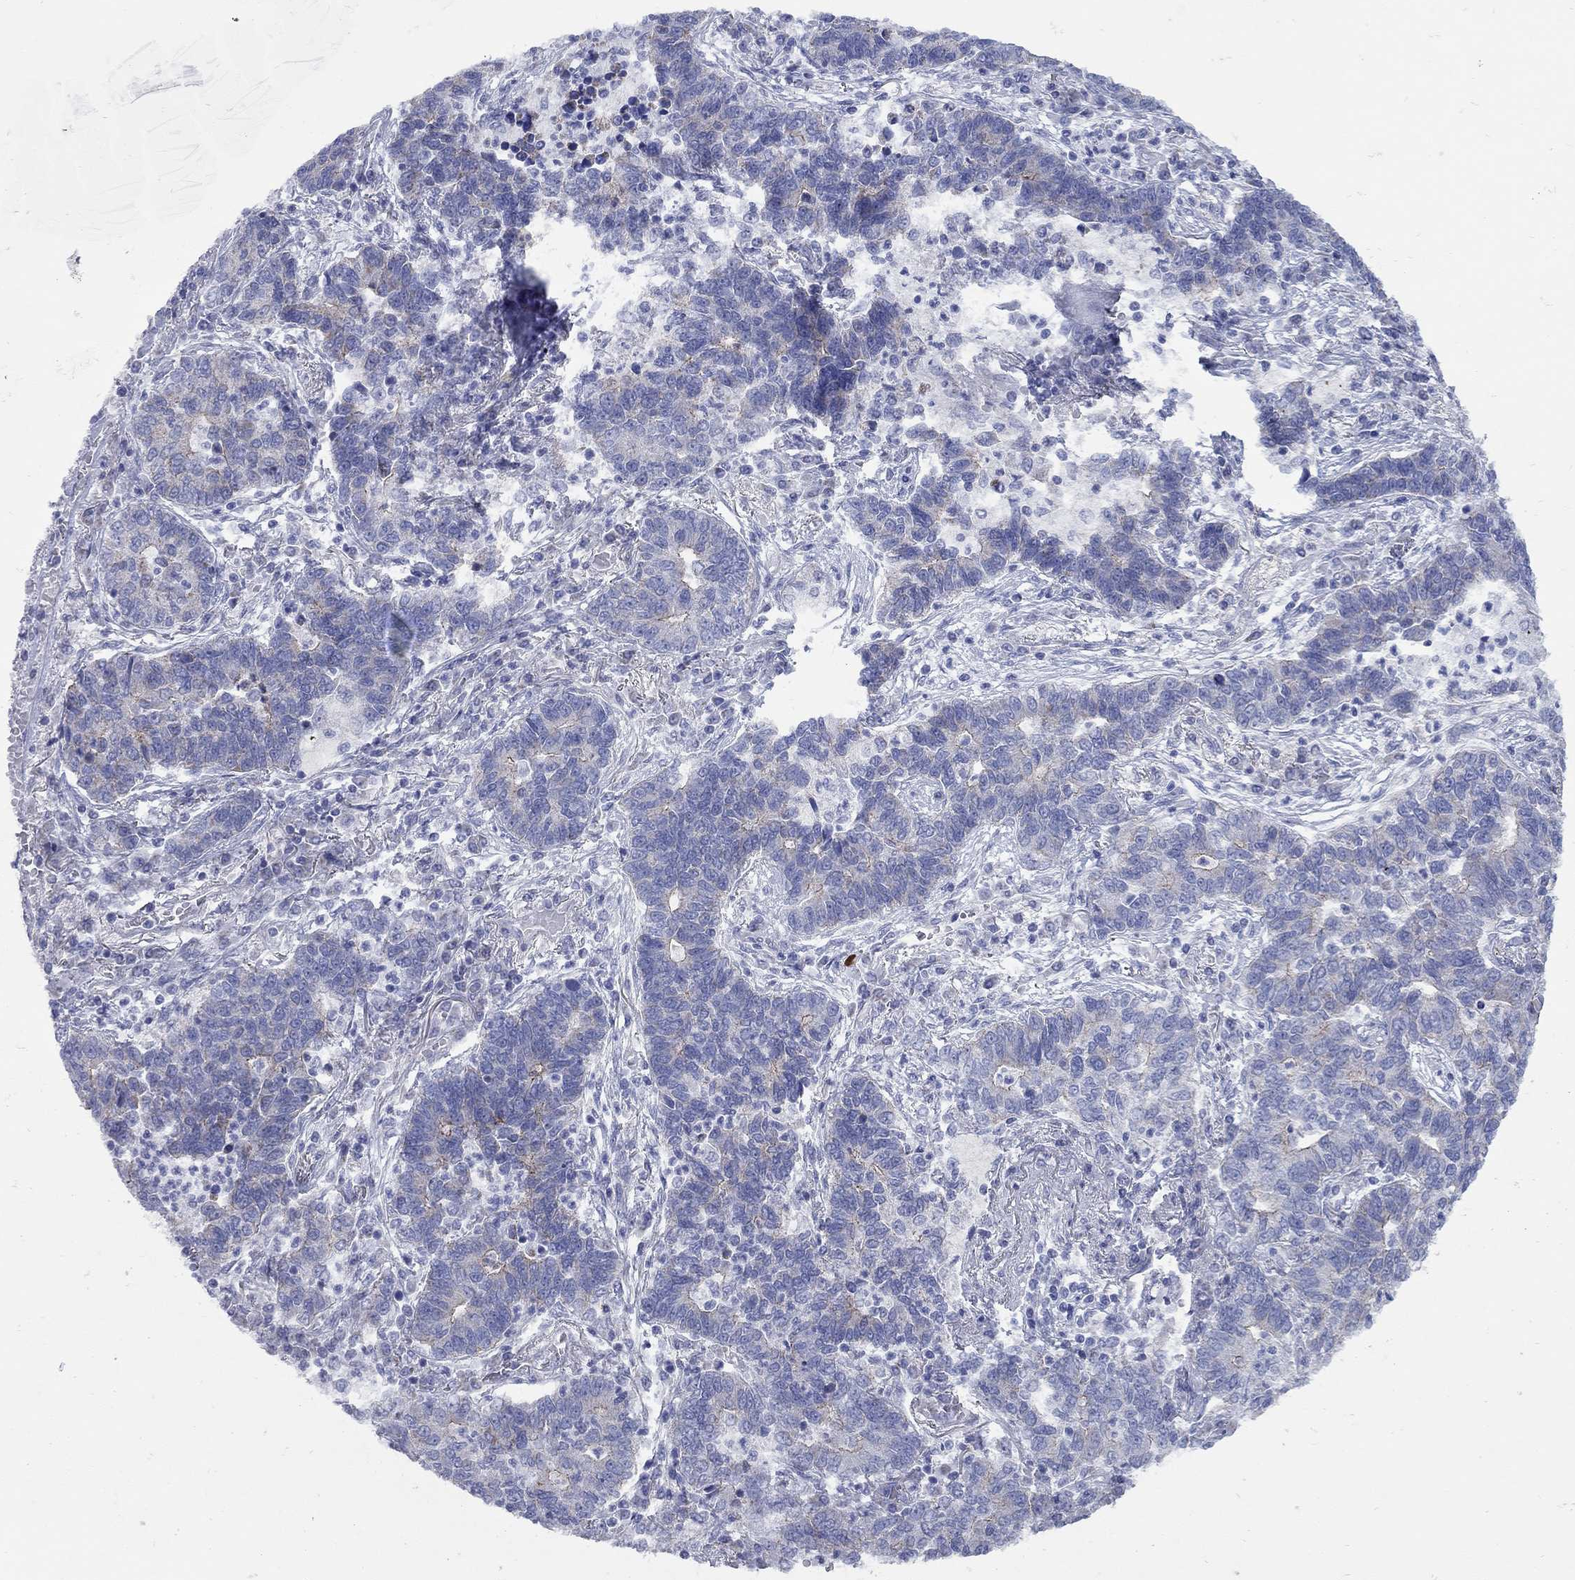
{"staining": {"intensity": "strong", "quantity": "<25%", "location": "cytoplasmic/membranous"}, "tissue": "lung cancer", "cell_type": "Tumor cells", "image_type": "cancer", "snomed": [{"axis": "morphology", "description": "Adenocarcinoma, NOS"}, {"axis": "topography", "description": "Lung"}], "caption": "A high-resolution image shows IHC staining of lung cancer, which reveals strong cytoplasmic/membranous staining in approximately <25% of tumor cells.", "gene": "PDZD3", "patient": {"sex": "female", "age": 57}}